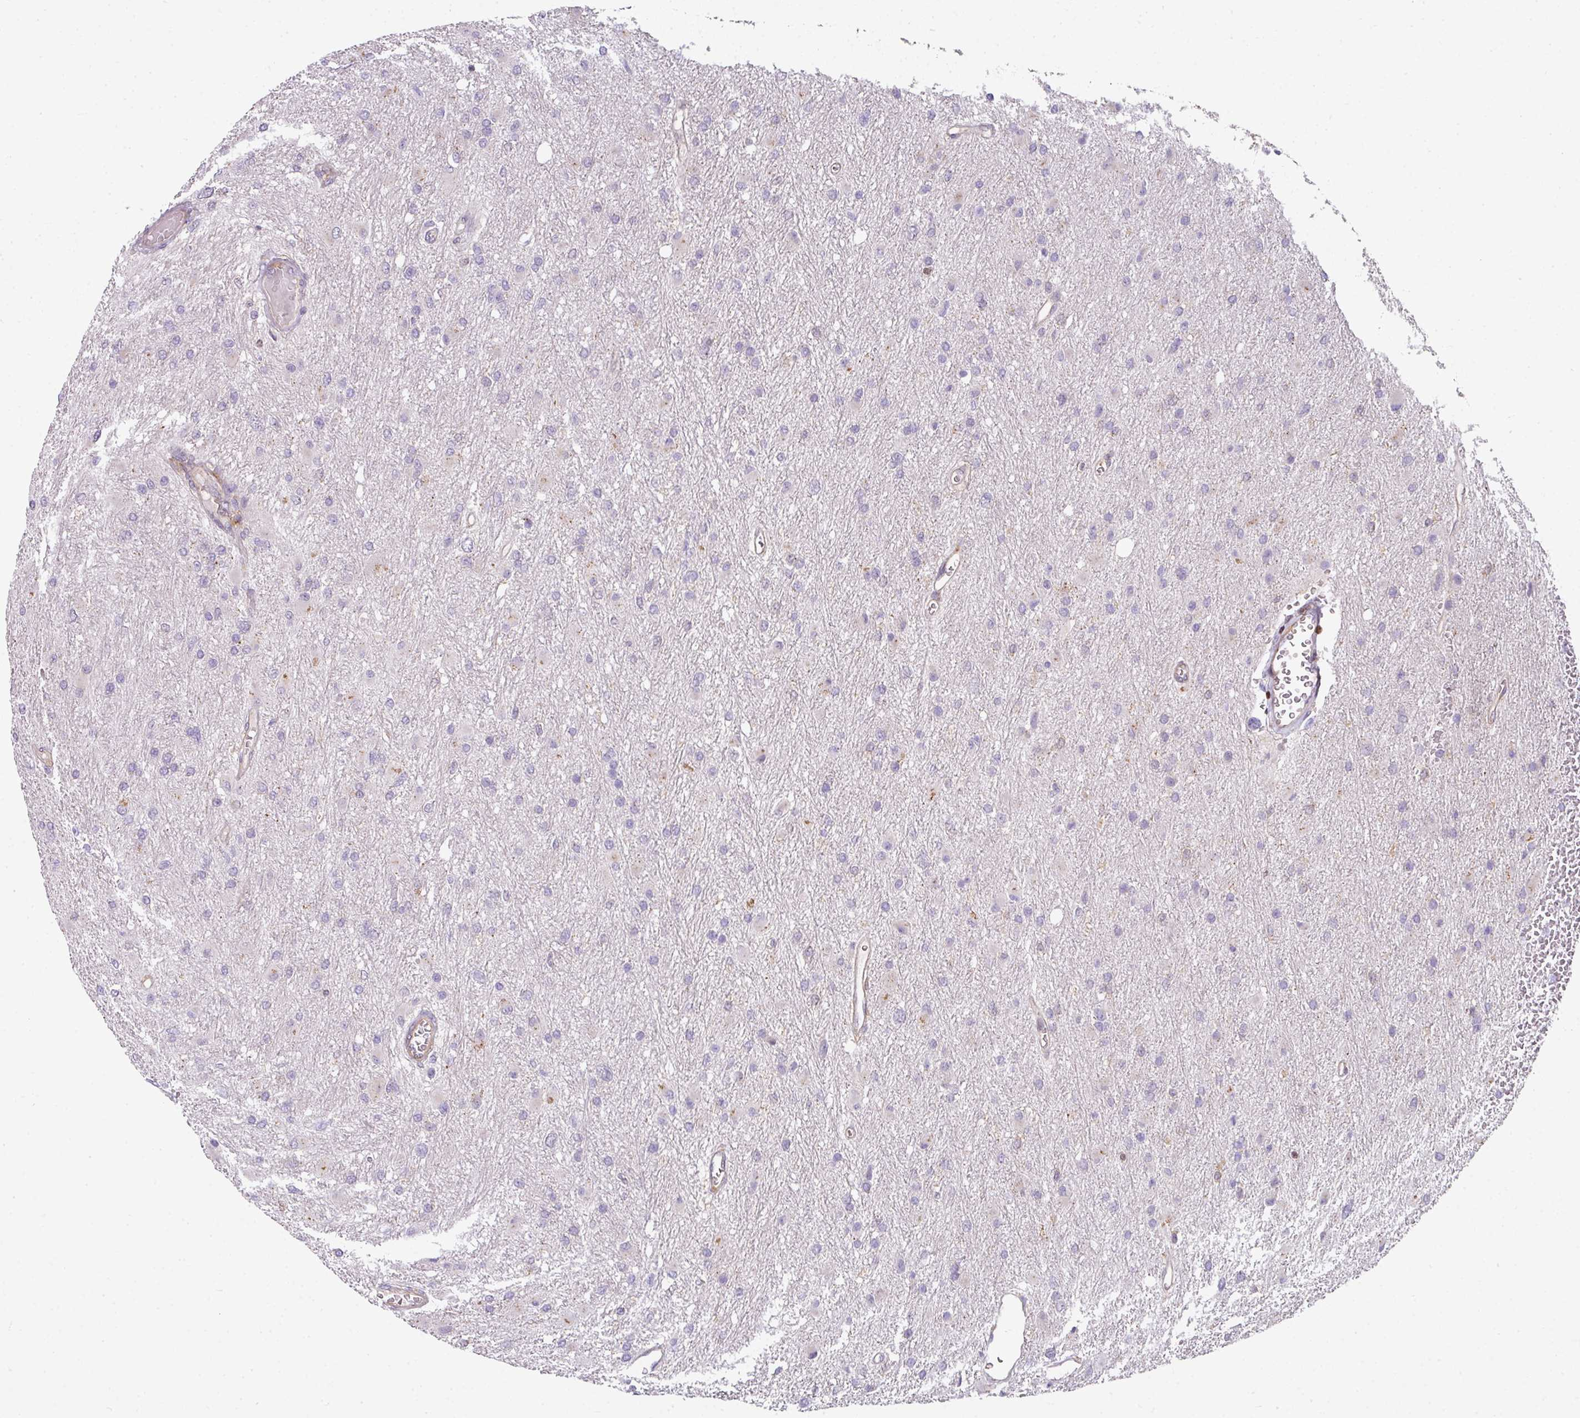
{"staining": {"intensity": "negative", "quantity": "none", "location": "none"}, "tissue": "glioma", "cell_type": "Tumor cells", "image_type": "cancer", "snomed": [{"axis": "morphology", "description": "Glioma, malignant, High grade"}, {"axis": "topography", "description": "Cerebral cortex"}], "caption": "Tumor cells are negative for protein expression in human glioma.", "gene": "STAT5A", "patient": {"sex": "female", "age": 36}}